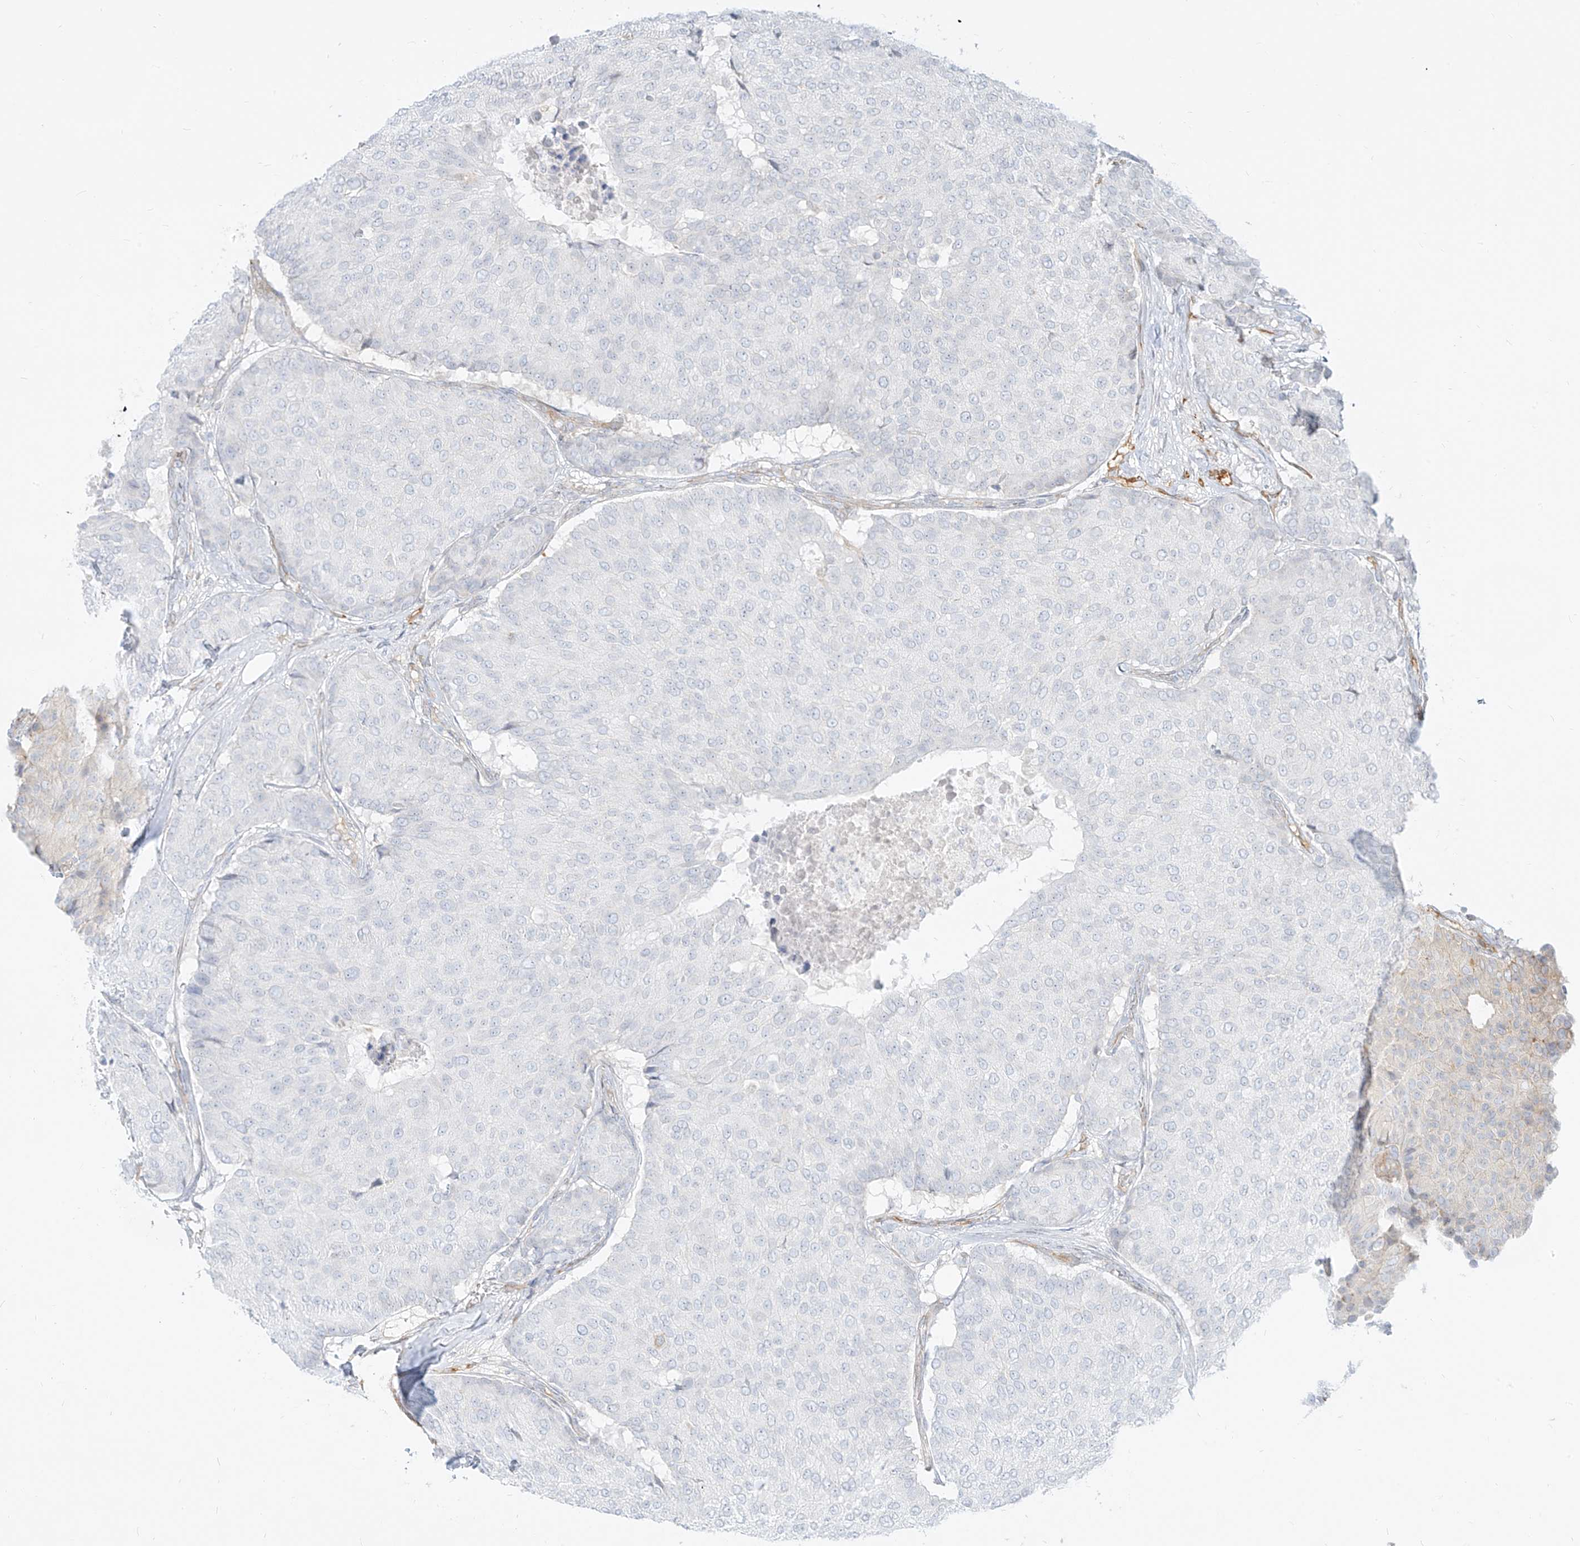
{"staining": {"intensity": "negative", "quantity": "none", "location": "none"}, "tissue": "breast cancer", "cell_type": "Tumor cells", "image_type": "cancer", "snomed": [{"axis": "morphology", "description": "Duct carcinoma"}, {"axis": "topography", "description": "Breast"}], "caption": "Immunohistochemistry of human breast cancer displays no staining in tumor cells.", "gene": "NHSL1", "patient": {"sex": "female", "age": 75}}